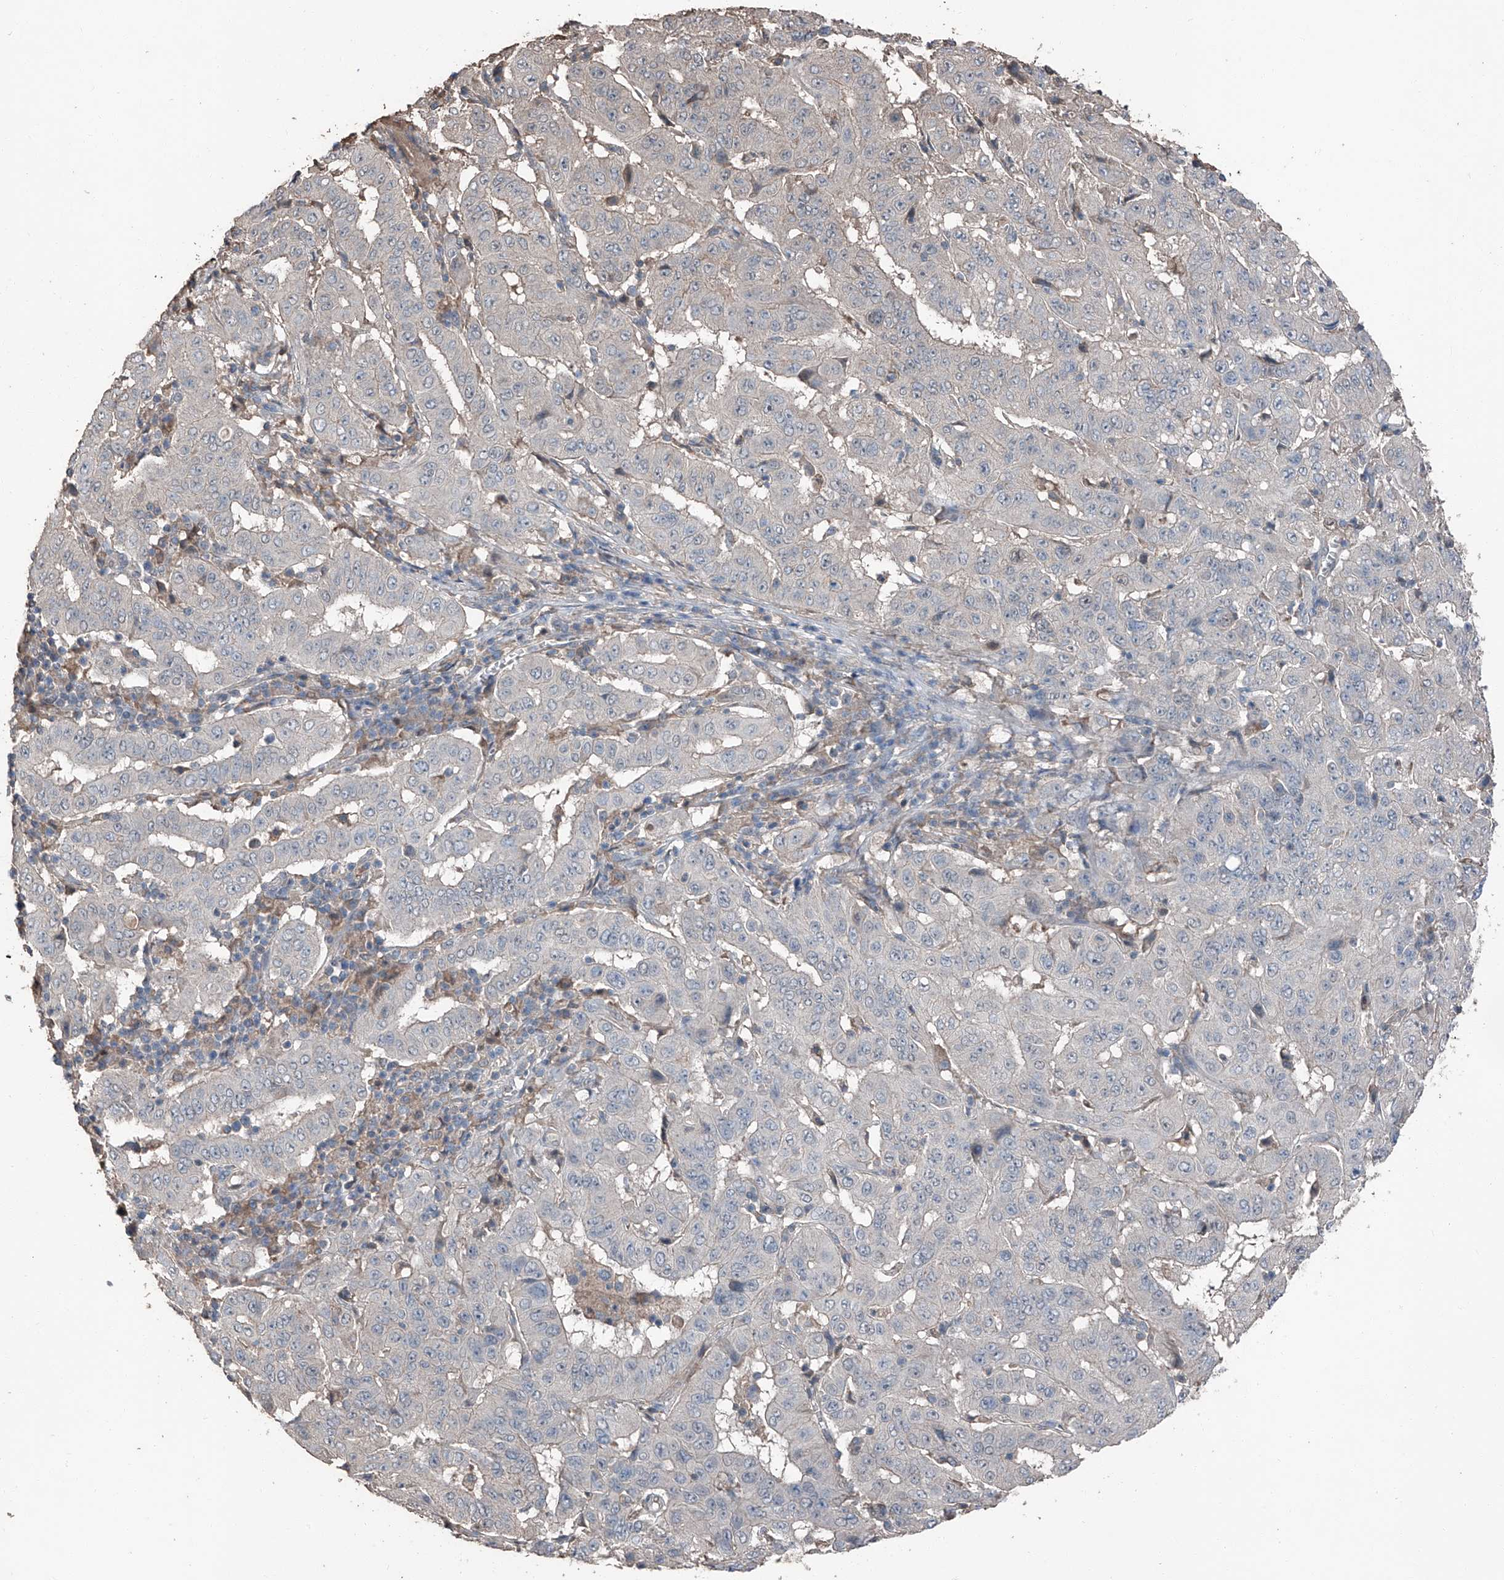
{"staining": {"intensity": "negative", "quantity": "none", "location": "none"}, "tissue": "pancreatic cancer", "cell_type": "Tumor cells", "image_type": "cancer", "snomed": [{"axis": "morphology", "description": "Adenocarcinoma, NOS"}, {"axis": "topography", "description": "Pancreas"}], "caption": "Pancreatic adenocarcinoma was stained to show a protein in brown. There is no significant staining in tumor cells. (Brightfield microscopy of DAB IHC at high magnification).", "gene": "MAMLD1", "patient": {"sex": "male", "age": 63}}